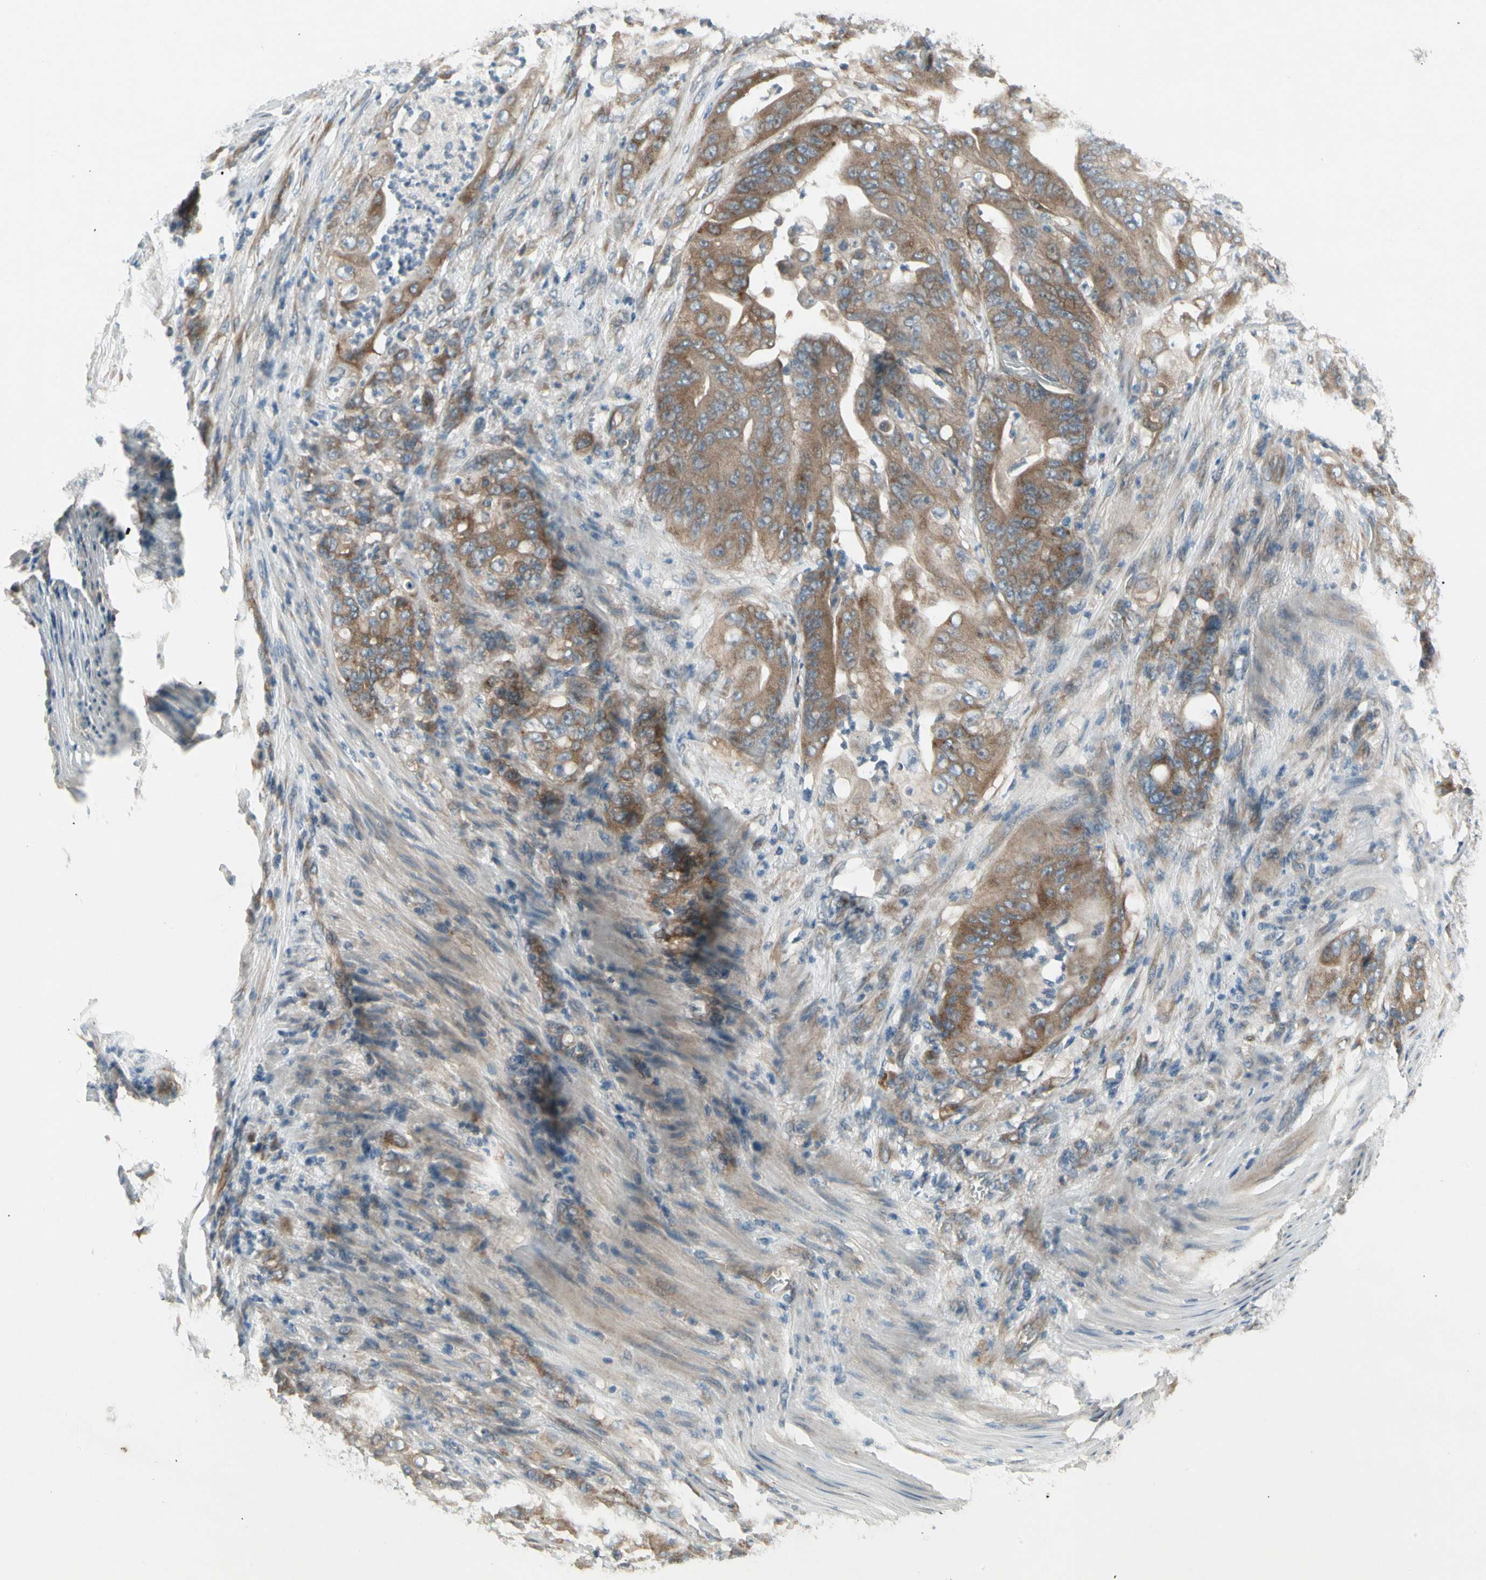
{"staining": {"intensity": "moderate", "quantity": ">75%", "location": "cytoplasmic/membranous"}, "tissue": "stomach cancer", "cell_type": "Tumor cells", "image_type": "cancer", "snomed": [{"axis": "morphology", "description": "Adenocarcinoma, NOS"}, {"axis": "topography", "description": "Stomach"}], "caption": "Immunohistochemical staining of human adenocarcinoma (stomach) reveals medium levels of moderate cytoplasmic/membranous staining in about >75% of tumor cells. The protein is stained brown, and the nuclei are stained in blue (DAB IHC with brightfield microscopy, high magnification).", "gene": "PANK2", "patient": {"sex": "female", "age": 73}}